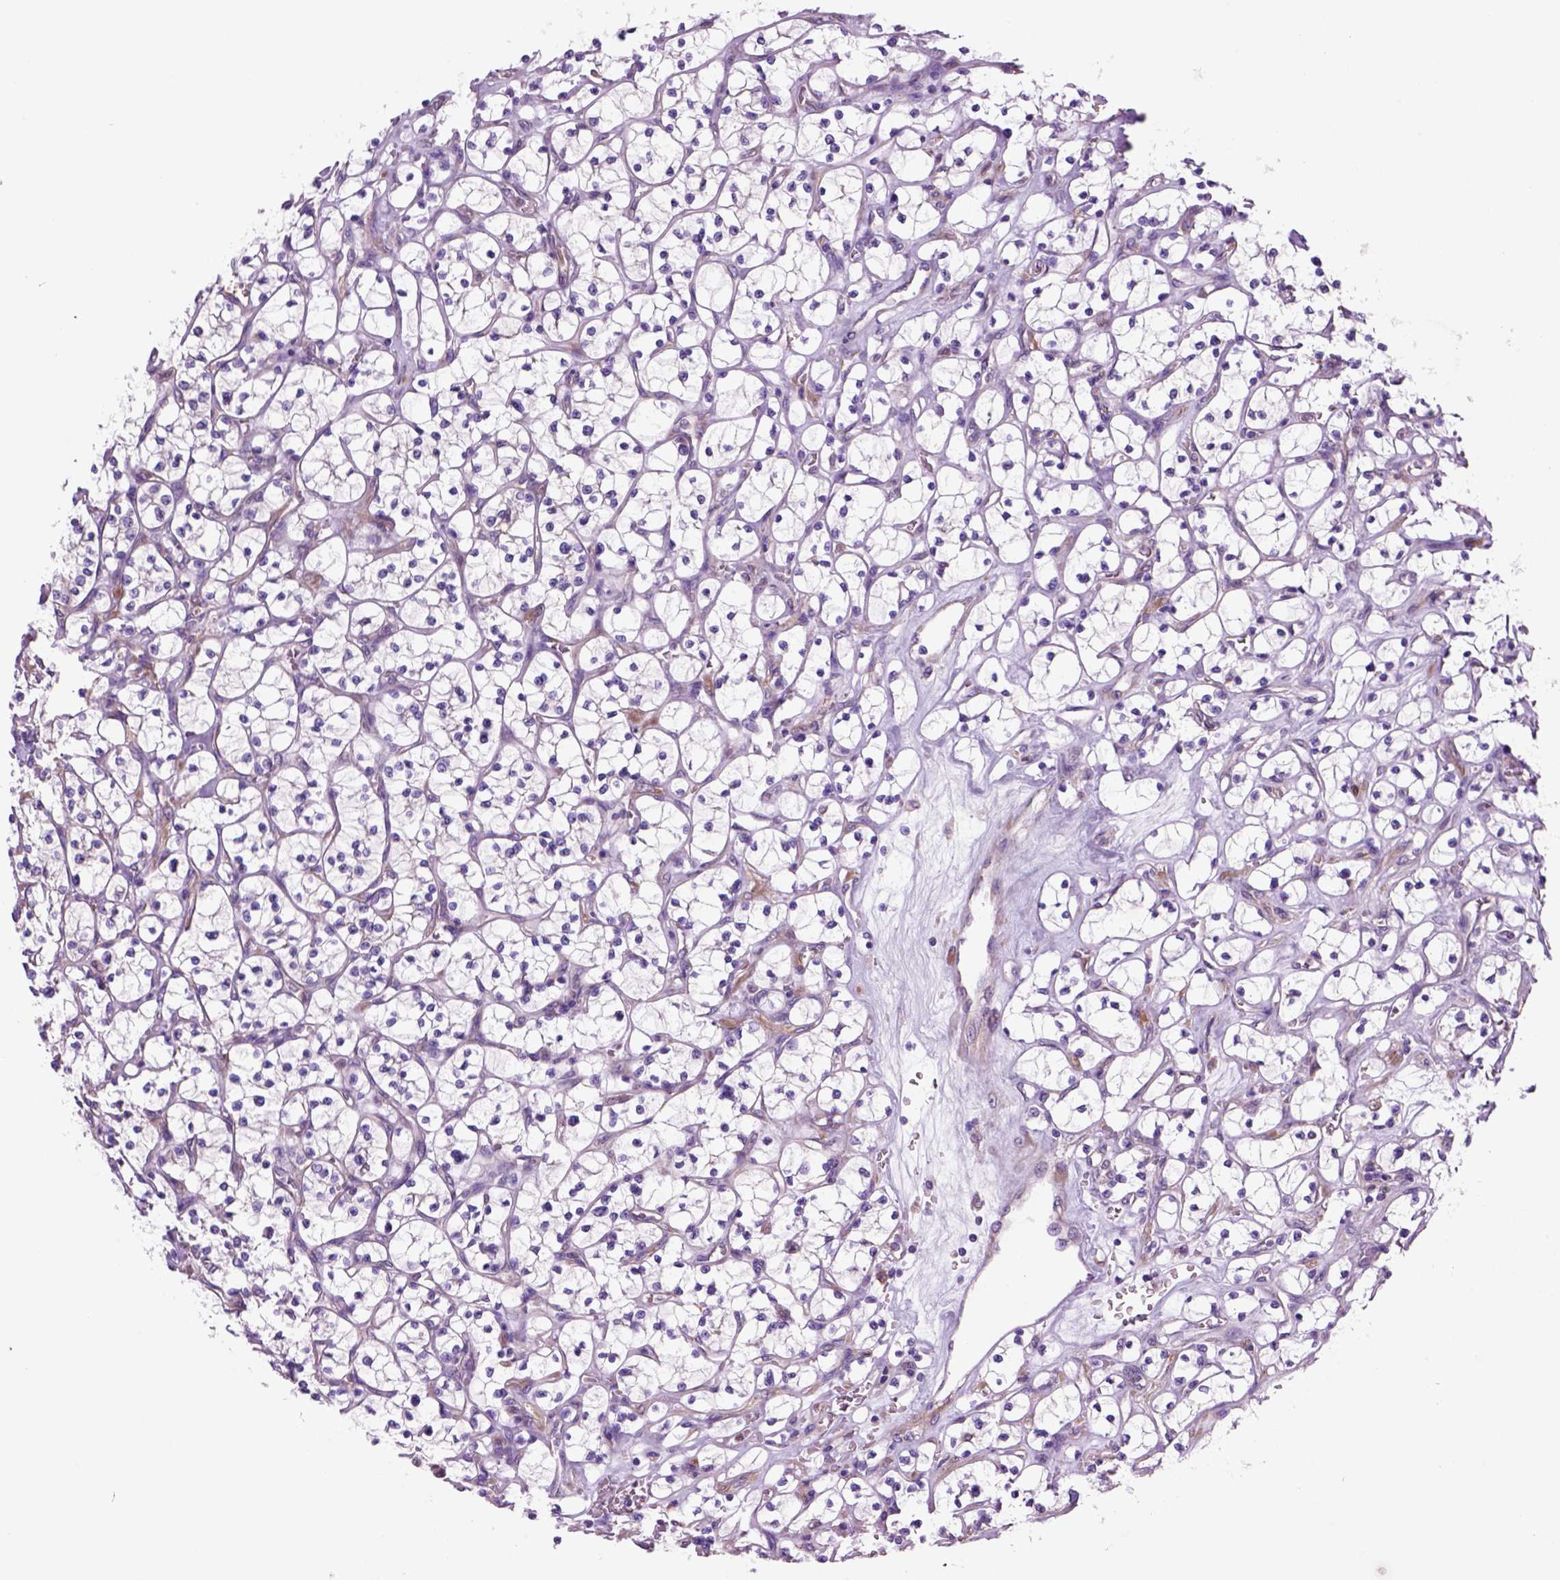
{"staining": {"intensity": "negative", "quantity": "none", "location": "none"}, "tissue": "renal cancer", "cell_type": "Tumor cells", "image_type": "cancer", "snomed": [{"axis": "morphology", "description": "Adenocarcinoma, NOS"}, {"axis": "topography", "description": "Kidney"}], "caption": "Protein analysis of renal adenocarcinoma shows no significant expression in tumor cells. Nuclei are stained in blue.", "gene": "PIAS3", "patient": {"sex": "female", "age": 64}}